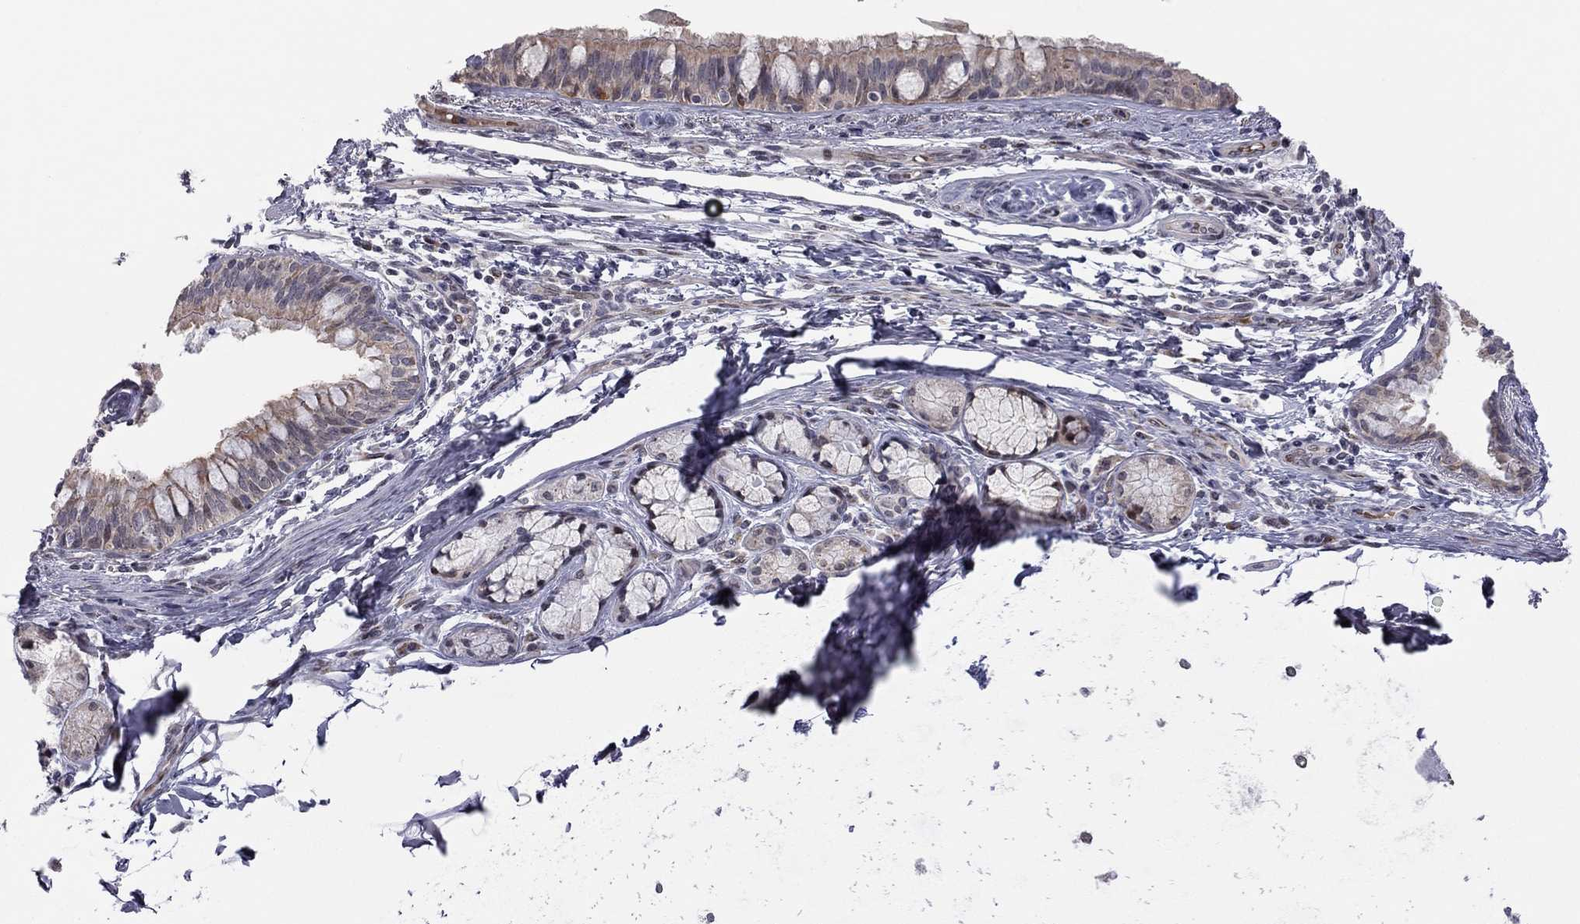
{"staining": {"intensity": "moderate", "quantity": "25%-75%", "location": "cytoplasmic/membranous"}, "tissue": "bronchus", "cell_type": "Respiratory epithelial cells", "image_type": "normal", "snomed": [{"axis": "morphology", "description": "Normal tissue, NOS"}, {"axis": "morphology", "description": "Squamous cell carcinoma, NOS"}, {"axis": "topography", "description": "Bronchus"}, {"axis": "topography", "description": "Lung"}], "caption": "The photomicrograph shows staining of unremarkable bronchus, revealing moderate cytoplasmic/membranous protein expression (brown color) within respiratory epithelial cells.", "gene": "MC3R", "patient": {"sex": "male", "age": 69}}